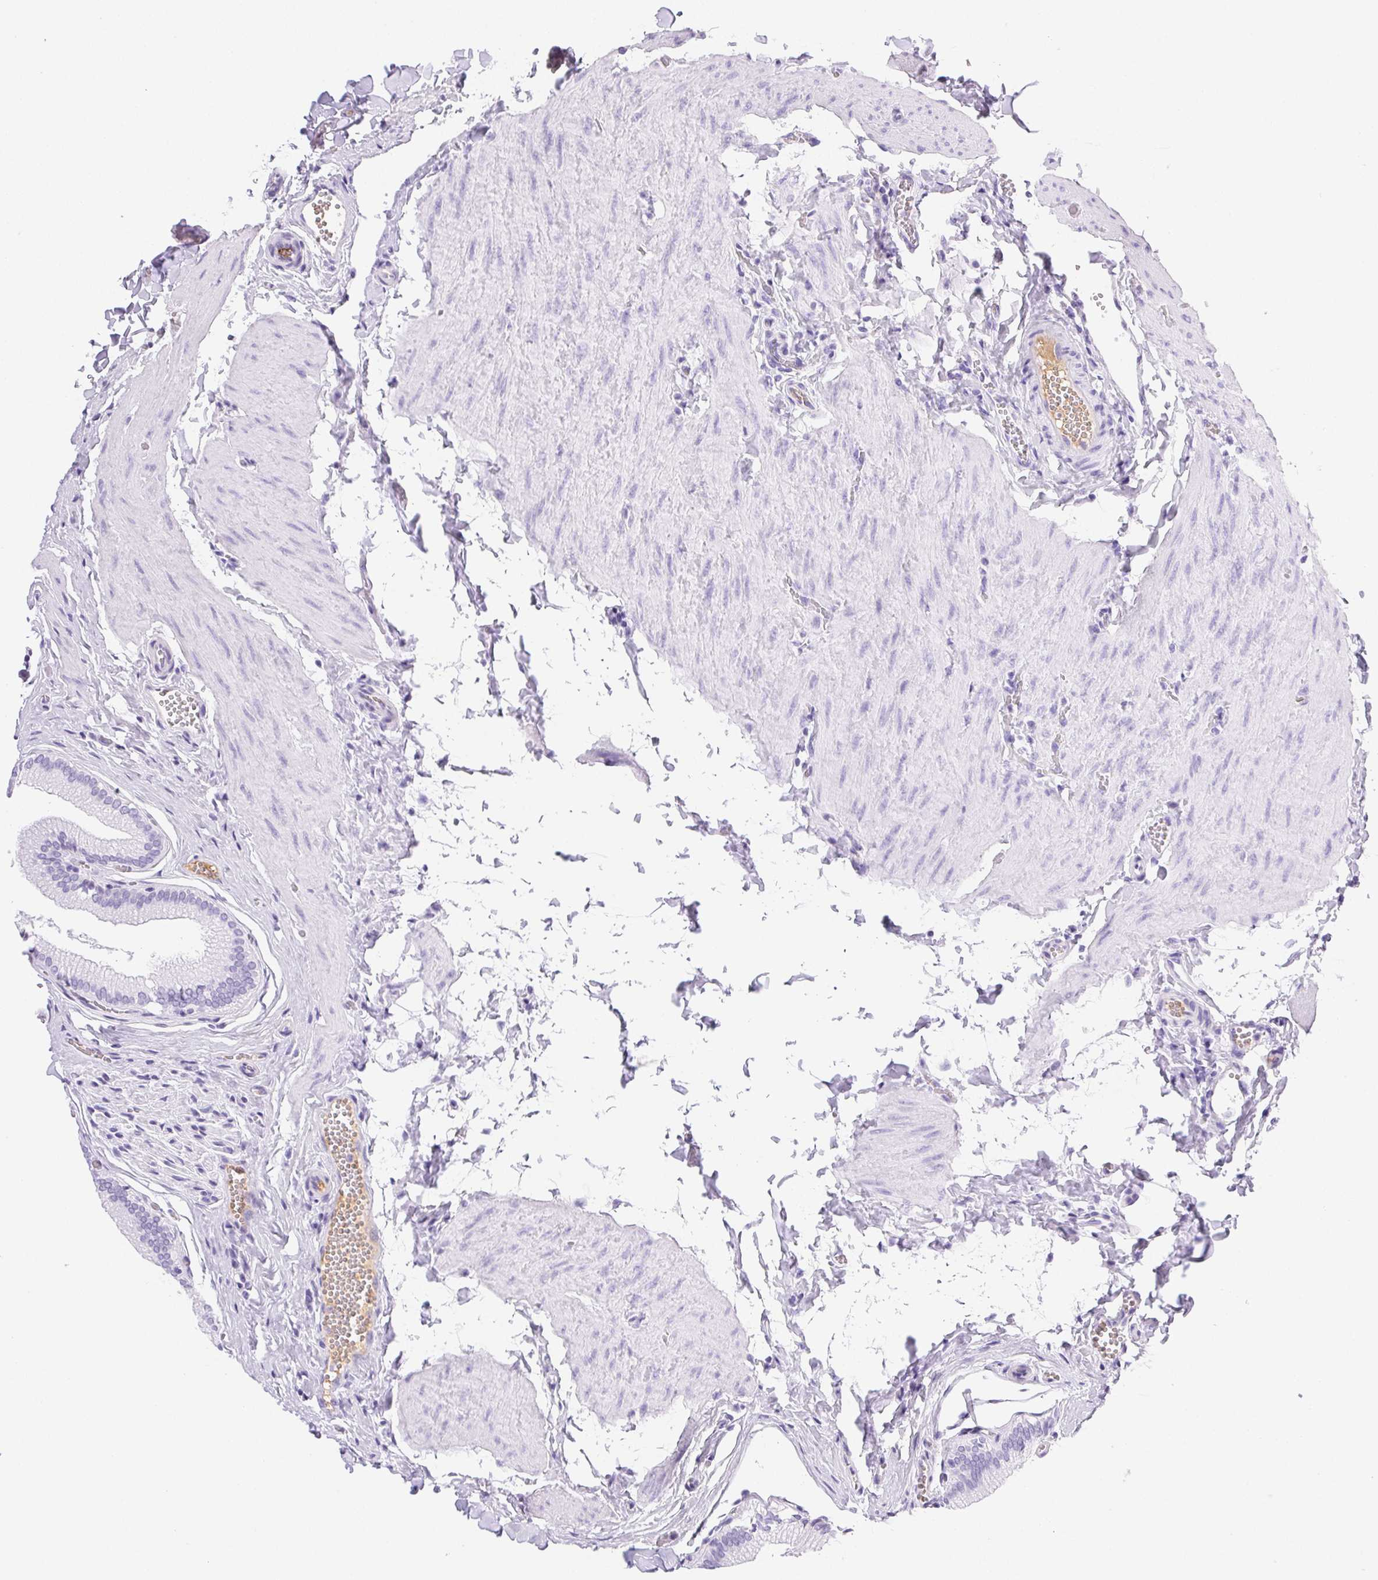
{"staining": {"intensity": "negative", "quantity": "none", "location": "none"}, "tissue": "gallbladder", "cell_type": "Glandular cells", "image_type": "normal", "snomed": [{"axis": "morphology", "description": "Normal tissue, NOS"}, {"axis": "topography", "description": "Gallbladder"}, {"axis": "topography", "description": "Peripheral nerve tissue"}], "caption": "IHC histopathology image of unremarkable gallbladder: human gallbladder stained with DAB displays no significant protein positivity in glandular cells.", "gene": "FGA", "patient": {"sex": "male", "age": 17}}